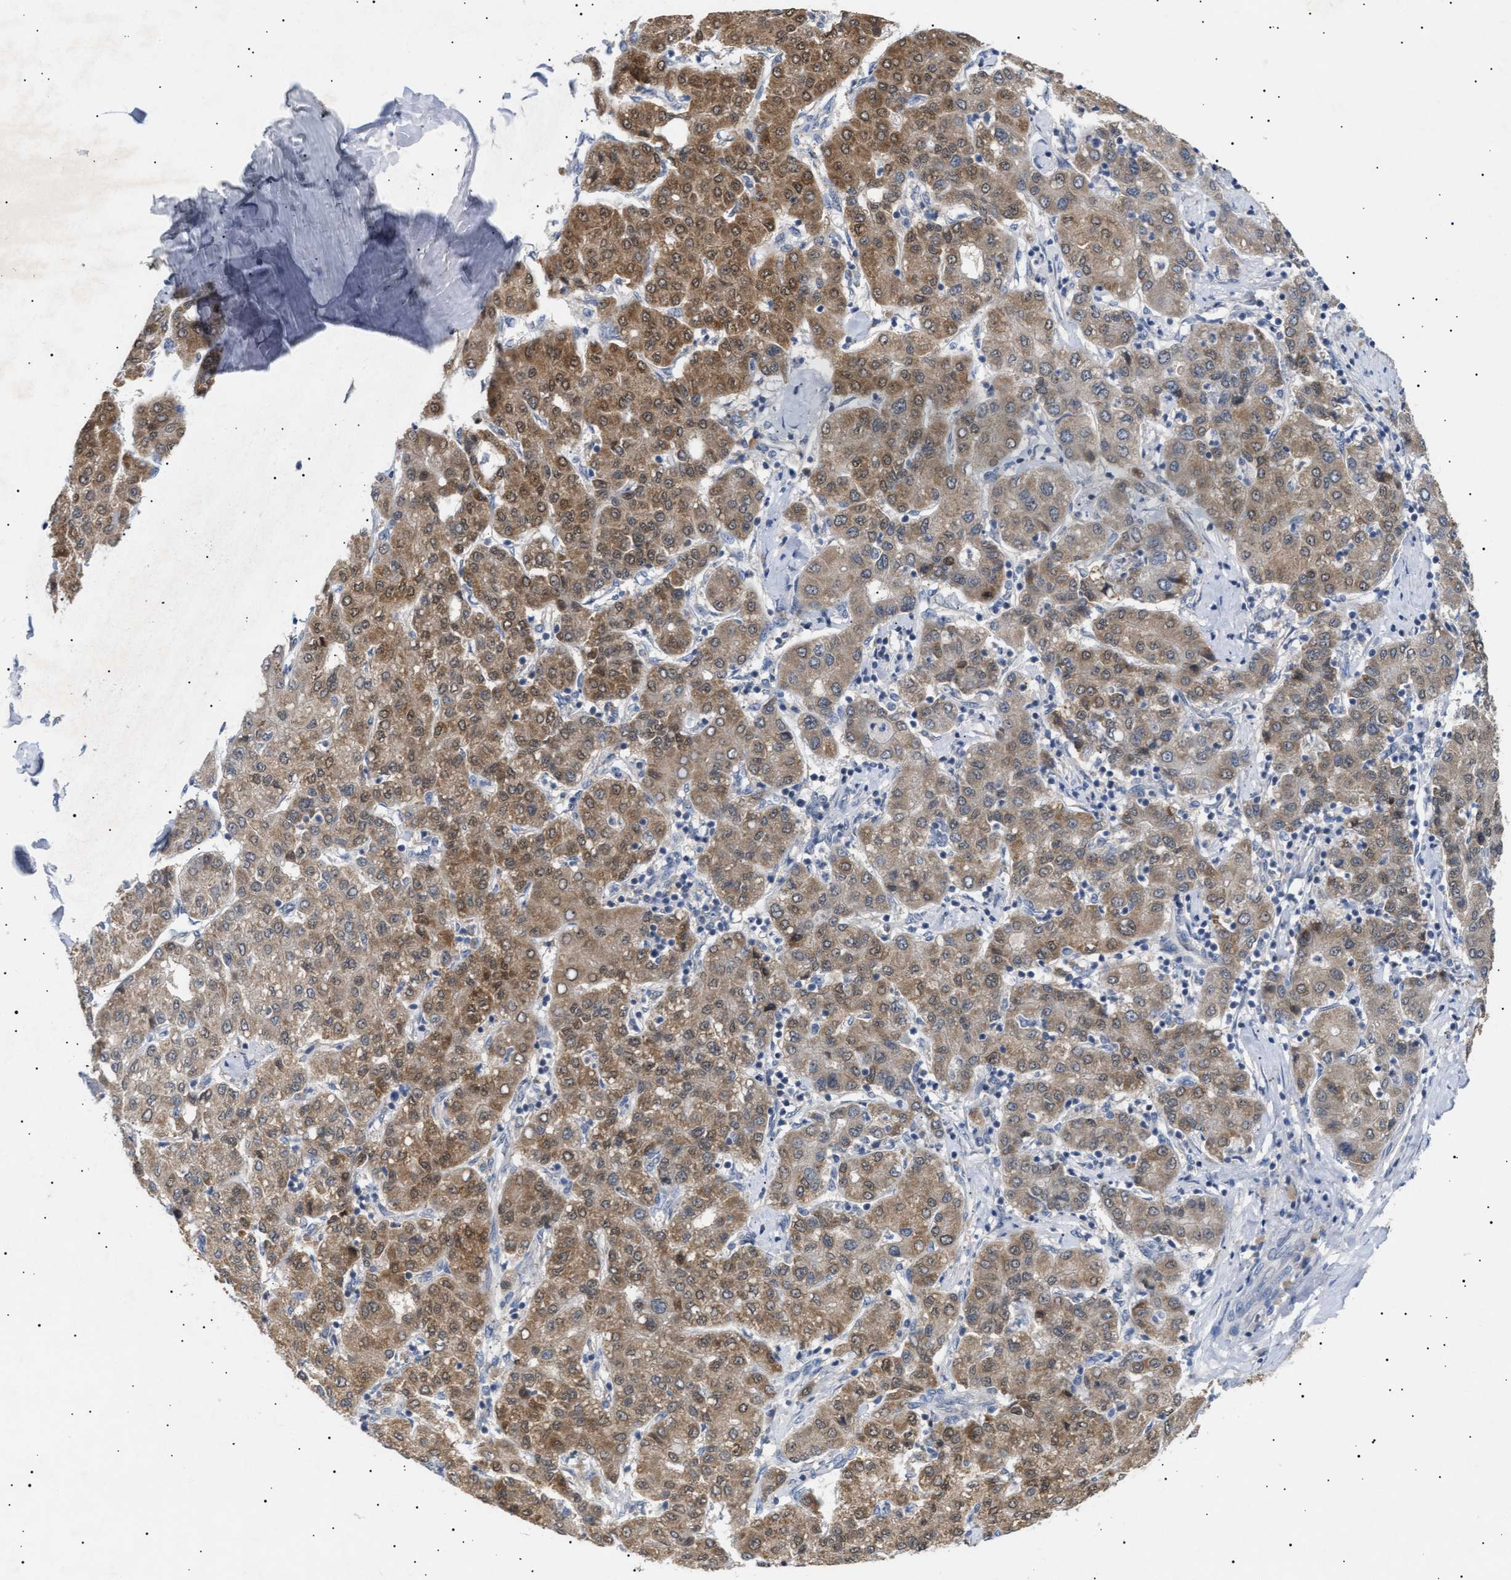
{"staining": {"intensity": "moderate", "quantity": ">75%", "location": "cytoplasmic/membranous"}, "tissue": "liver cancer", "cell_type": "Tumor cells", "image_type": "cancer", "snomed": [{"axis": "morphology", "description": "Carcinoma, Hepatocellular, NOS"}, {"axis": "topography", "description": "Liver"}], "caption": "This is an image of immunohistochemistry (IHC) staining of liver cancer, which shows moderate positivity in the cytoplasmic/membranous of tumor cells.", "gene": "SIRT5", "patient": {"sex": "male", "age": 65}}